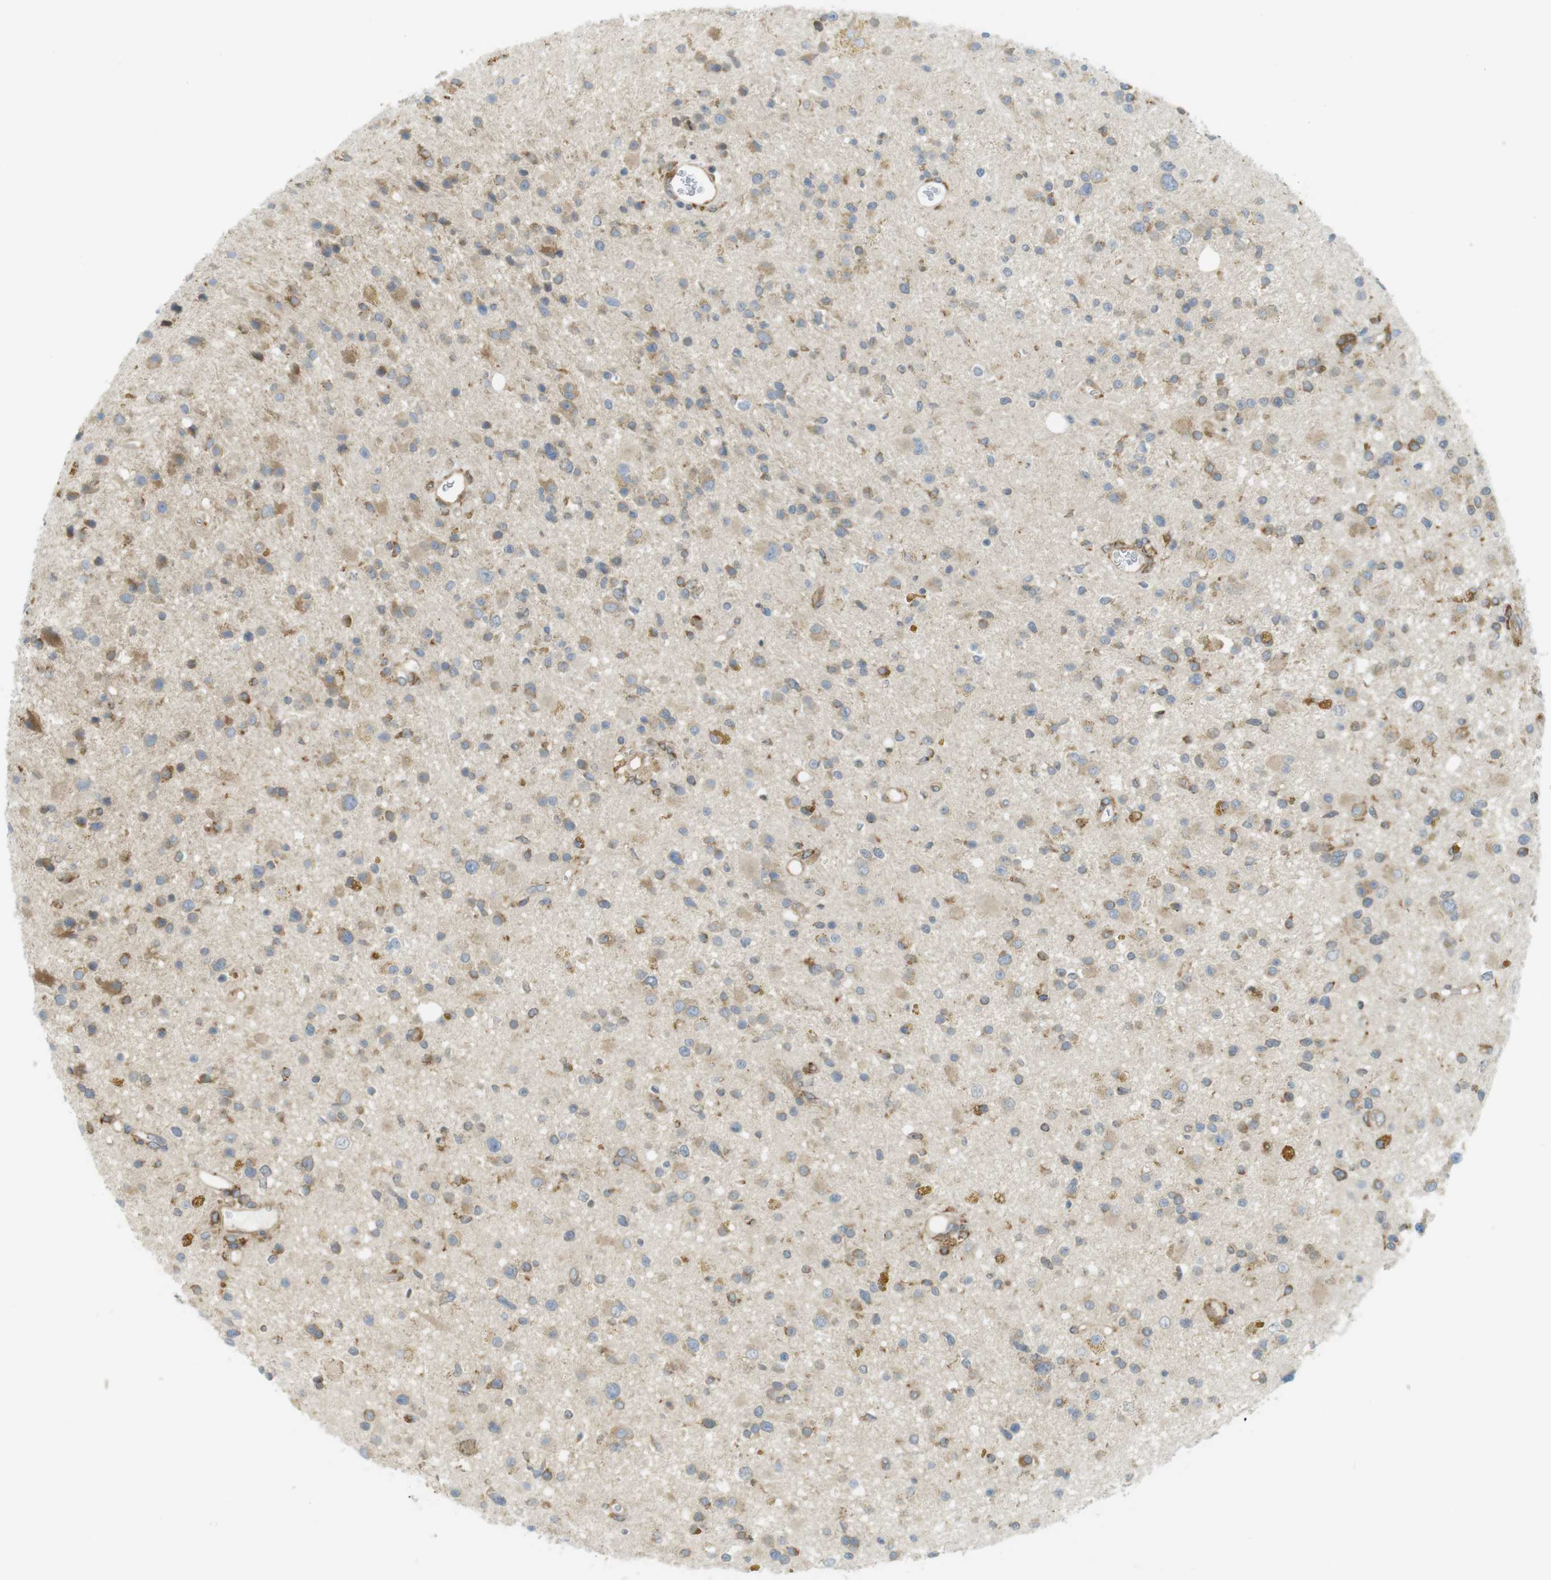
{"staining": {"intensity": "weak", "quantity": "<25%", "location": "cytoplasmic/membranous"}, "tissue": "glioma", "cell_type": "Tumor cells", "image_type": "cancer", "snomed": [{"axis": "morphology", "description": "Glioma, malignant, High grade"}, {"axis": "topography", "description": "Brain"}], "caption": "Protein analysis of glioma displays no significant expression in tumor cells.", "gene": "MBOAT2", "patient": {"sex": "male", "age": 33}}